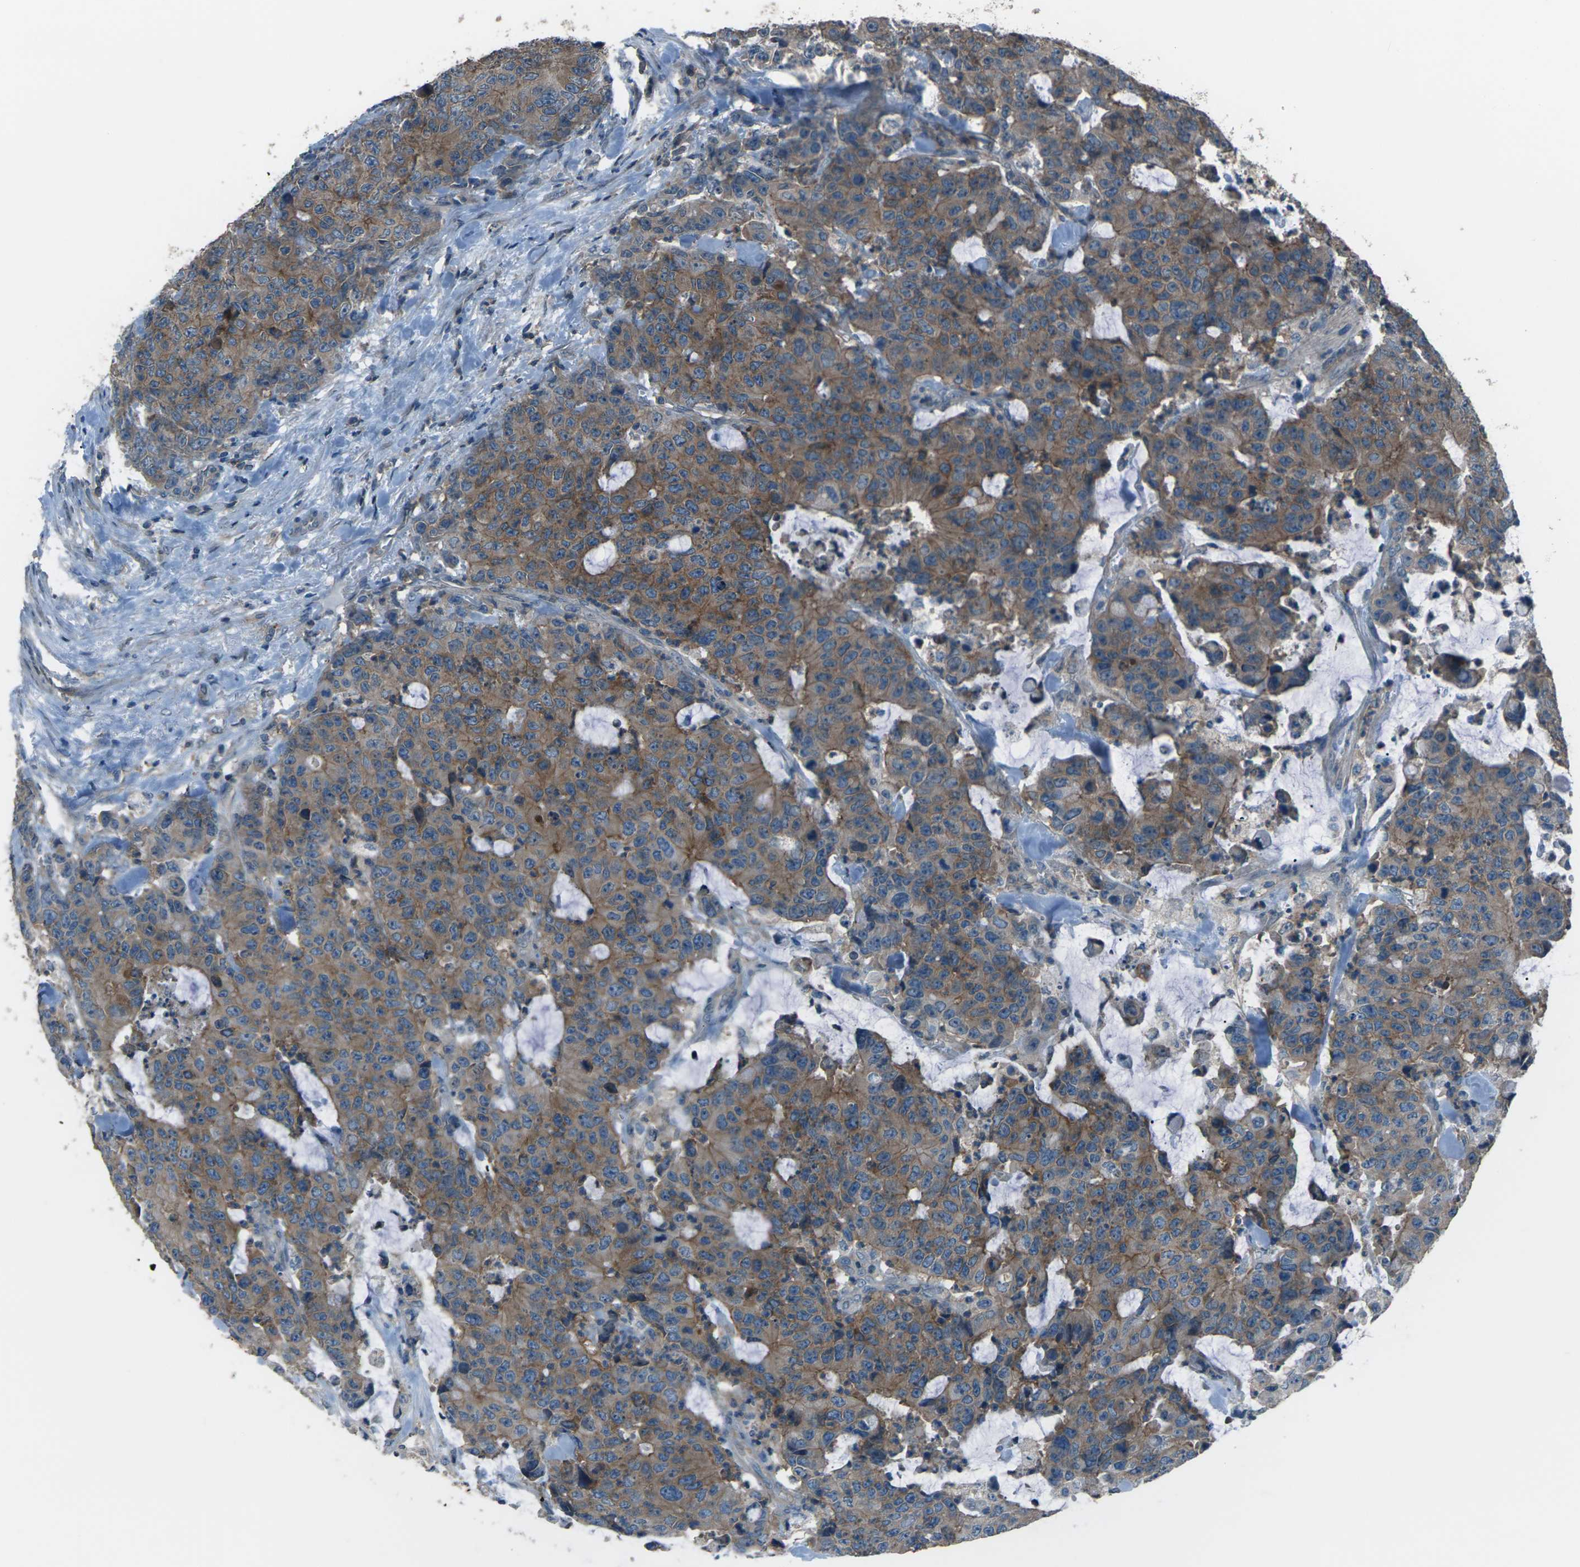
{"staining": {"intensity": "moderate", "quantity": ">75%", "location": "cytoplasmic/membranous"}, "tissue": "colorectal cancer", "cell_type": "Tumor cells", "image_type": "cancer", "snomed": [{"axis": "morphology", "description": "Adenocarcinoma, NOS"}, {"axis": "topography", "description": "Colon"}], "caption": "DAB (3,3'-diaminobenzidine) immunohistochemical staining of colorectal adenocarcinoma displays moderate cytoplasmic/membranous protein expression in approximately >75% of tumor cells.", "gene": "CMTM4", "patient": {"sex": "female", "age": 86}}